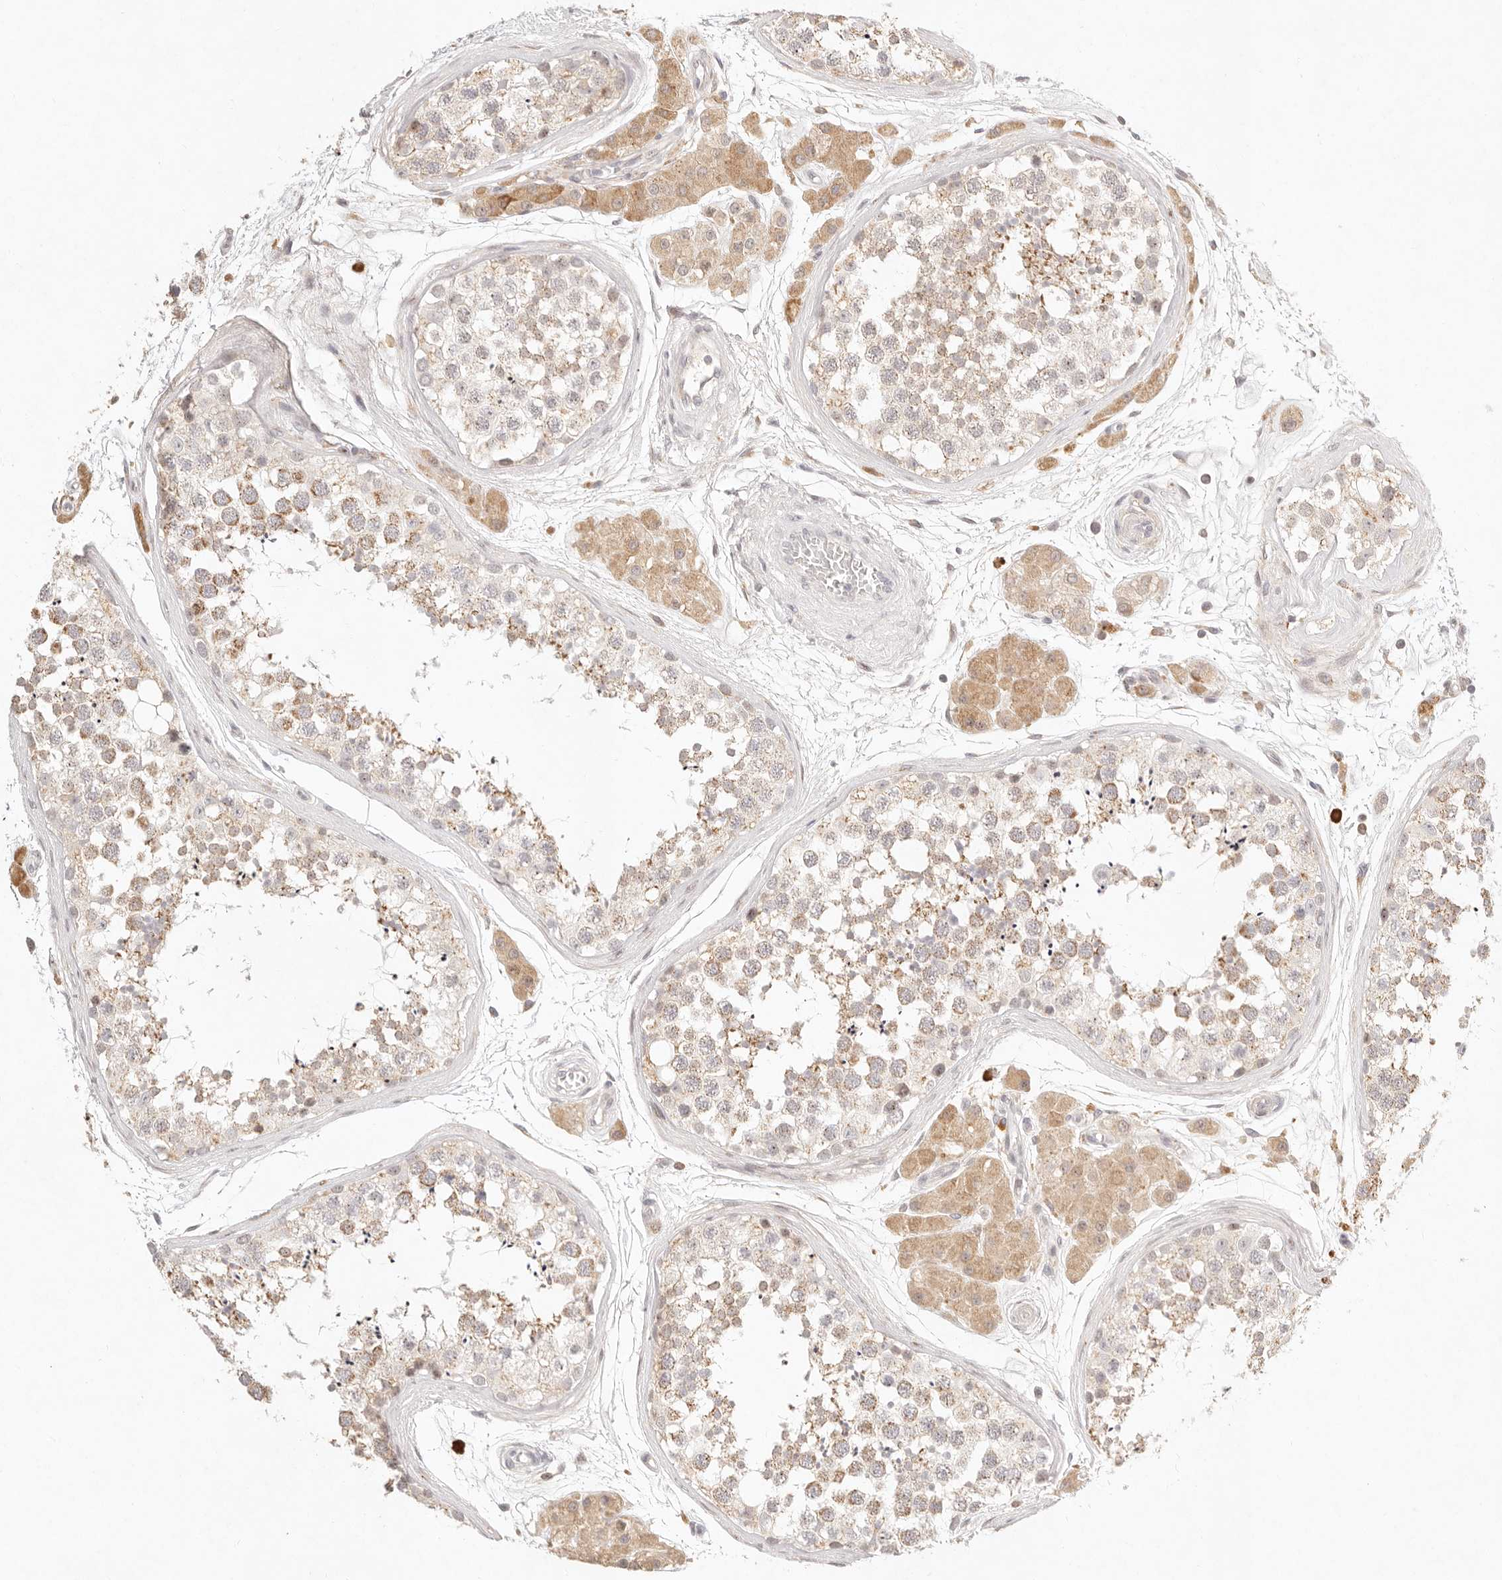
{"staining": {"intensity": "moderate", "quantity": "25%-75%", "location": "cytoplasmic/membranous"}, "tissue": "testis", "cell_type": "Cells in seminiferous ducts", "image_type": "normal", "snomed": [{"axis": "morphology", "description": "Normal tissue, NOS"}, {"axis": "topography", "description": "Testis"}], "caption": "Immunohistochemistry histopathology image of benign testis: testis stained using IHC exhibits medium levels of moderate protein expression localized specifically in the cytoplasmic/membranous of cells in seminiferous ducts, appearing as a cytoplasmic/membranous brown color.", "gene": "C1orf127", "patient": {"sex": "male", "age": 56}}